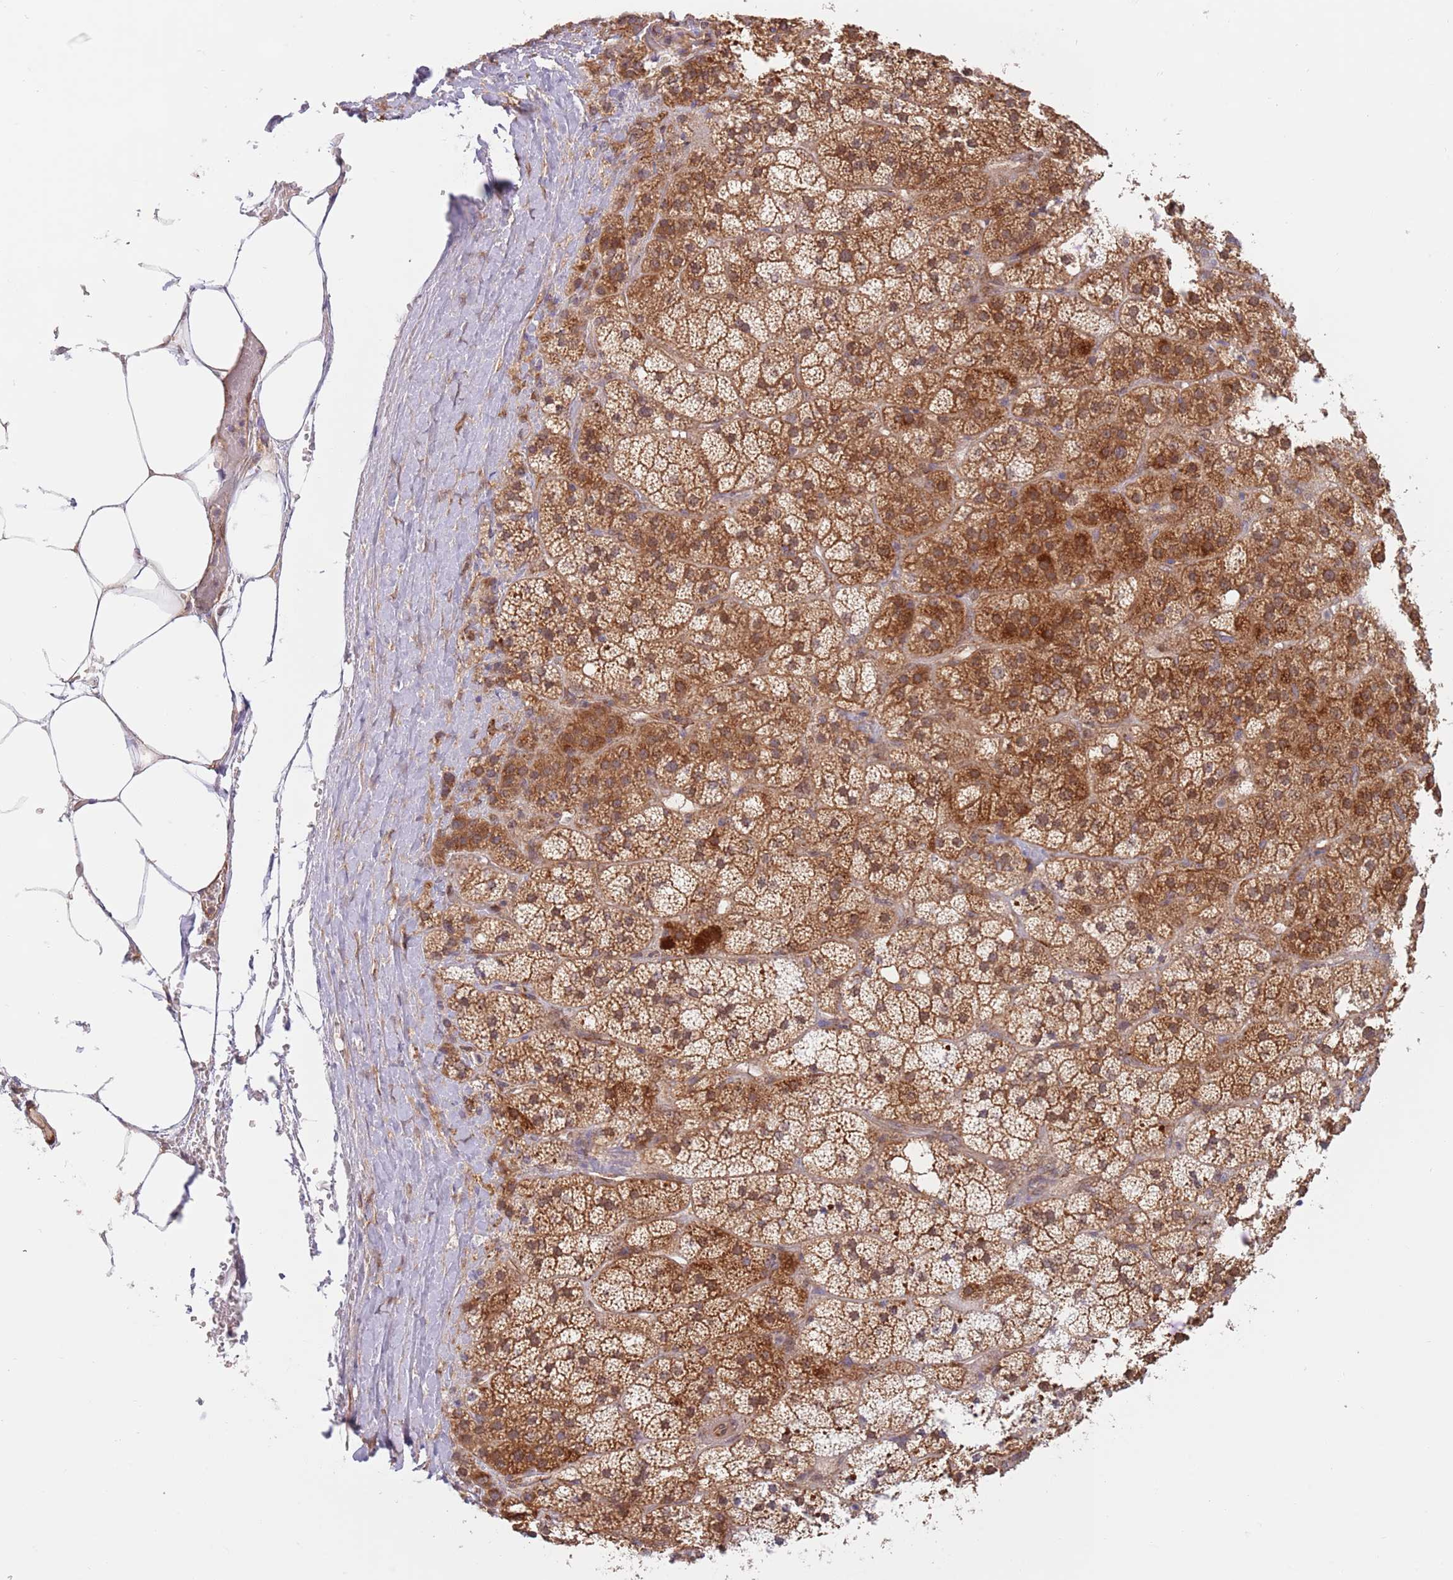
{"staining": {"intensity": "strong", "quantity": "25%-75%", "location": "cytoplasmic/membranous"}, "tissue": "adrenal gland", "cell_type": "Glandular cells", "image_type": "normal", "snomed": [{"axis": "morphology", "description": "Normal tissue, NOS"}, {"axis": "topography", "description": "Adrenal gland"}], "caption": "The micrograph exhibits a brown stain indicating the presence of a protein in the cytoplasmic/membranous of glandular cells in adrenal gland. (DAB (3,3'-diaminobenzidine) = brown stain, brightfield microscopy at high magnification).", "gene": "GUK1", "patient": {"sex": "female", "age": 70}}